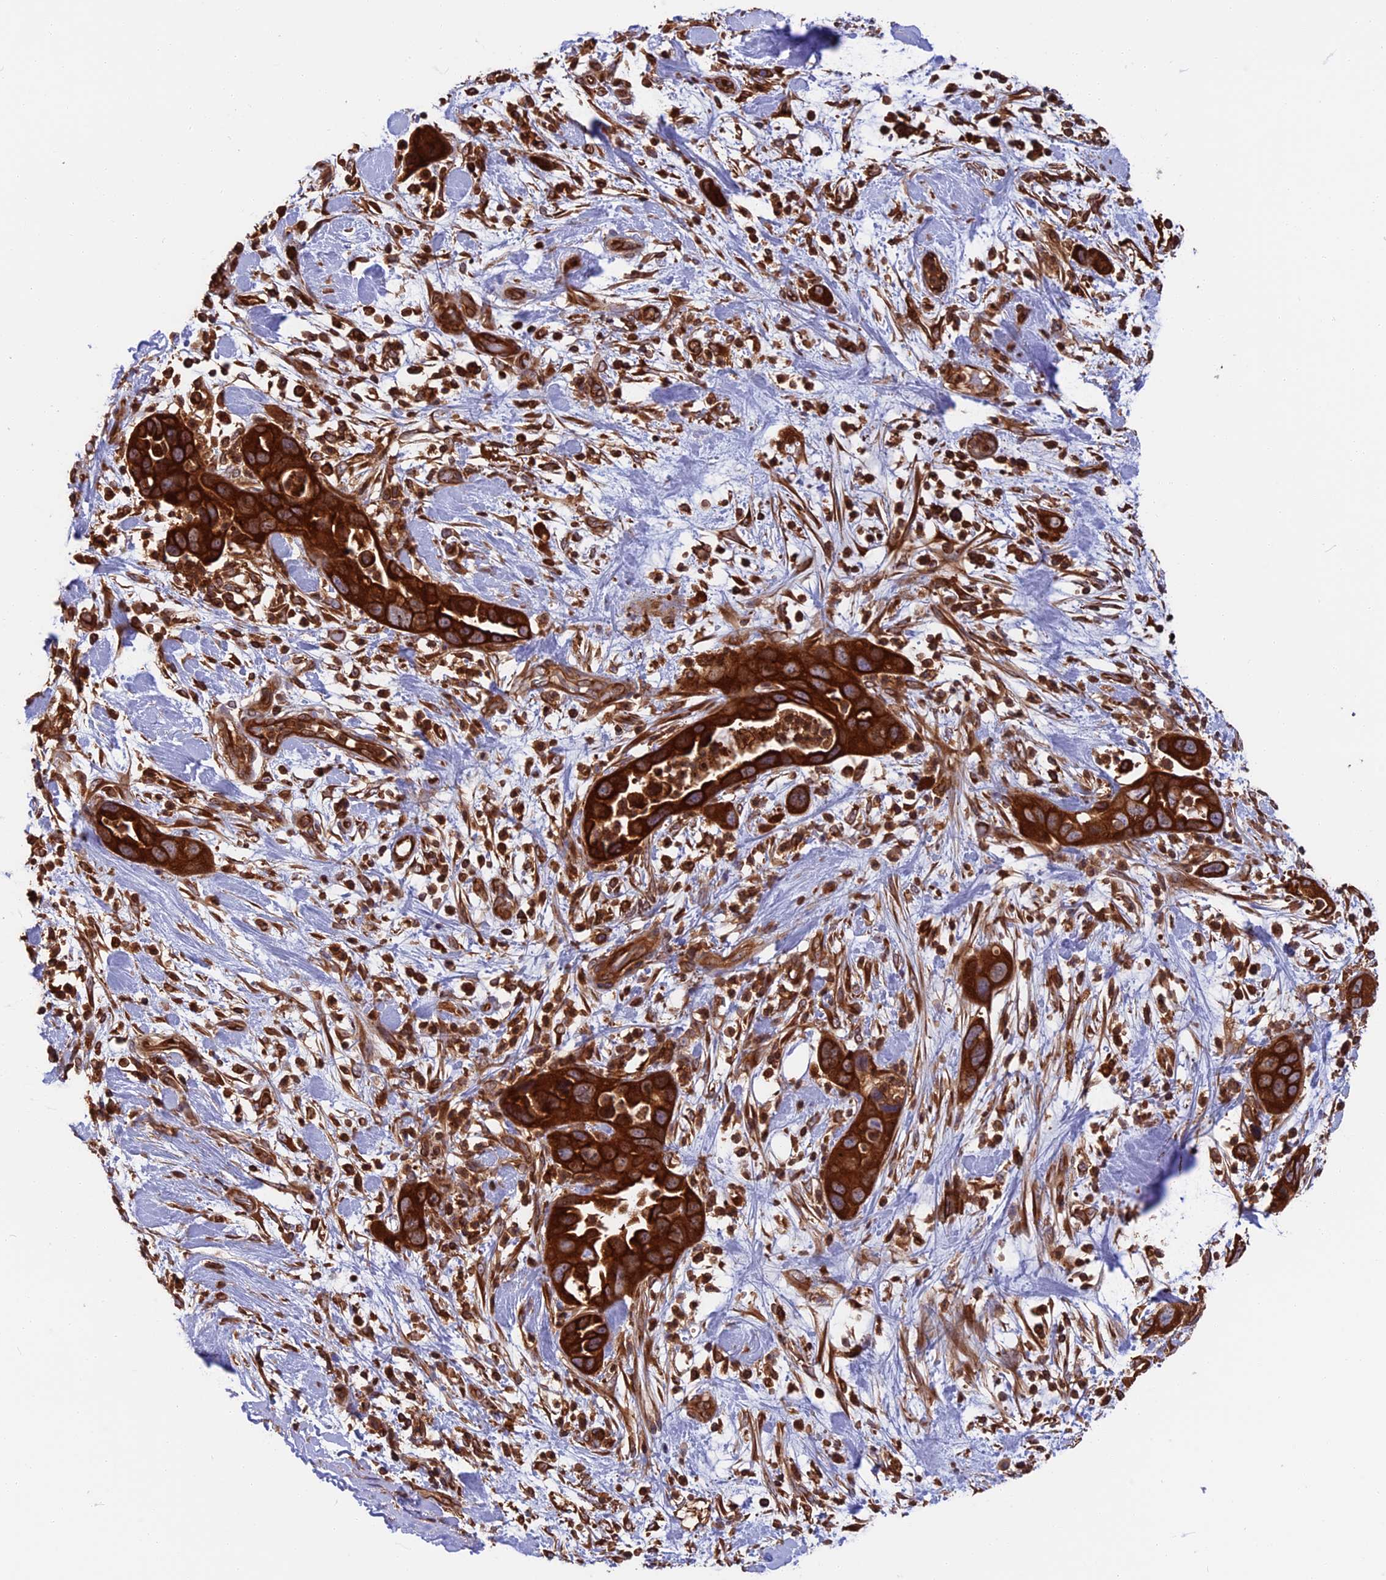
{"staining": {"intensity": "strong", "quantity": ">75%", "location": "cytoplasmic/membranous"}, "tissue": "pancreatic cancer", "cell_type": "Tumor cells", "image_type": "cancer", "snomed": [{"axis": "morphology", "description": "Adenocarcinoma, NOS"}, {"axis": "topography", "description": "Pancreas"}], "caption": "Protein staining demonstrates strong cytoplasmic/membranous positivity in about >75% of tumor cells in pancreatic cancer.", "gene": "WDR1", "patient": {"sex": "female", "age": 71}}